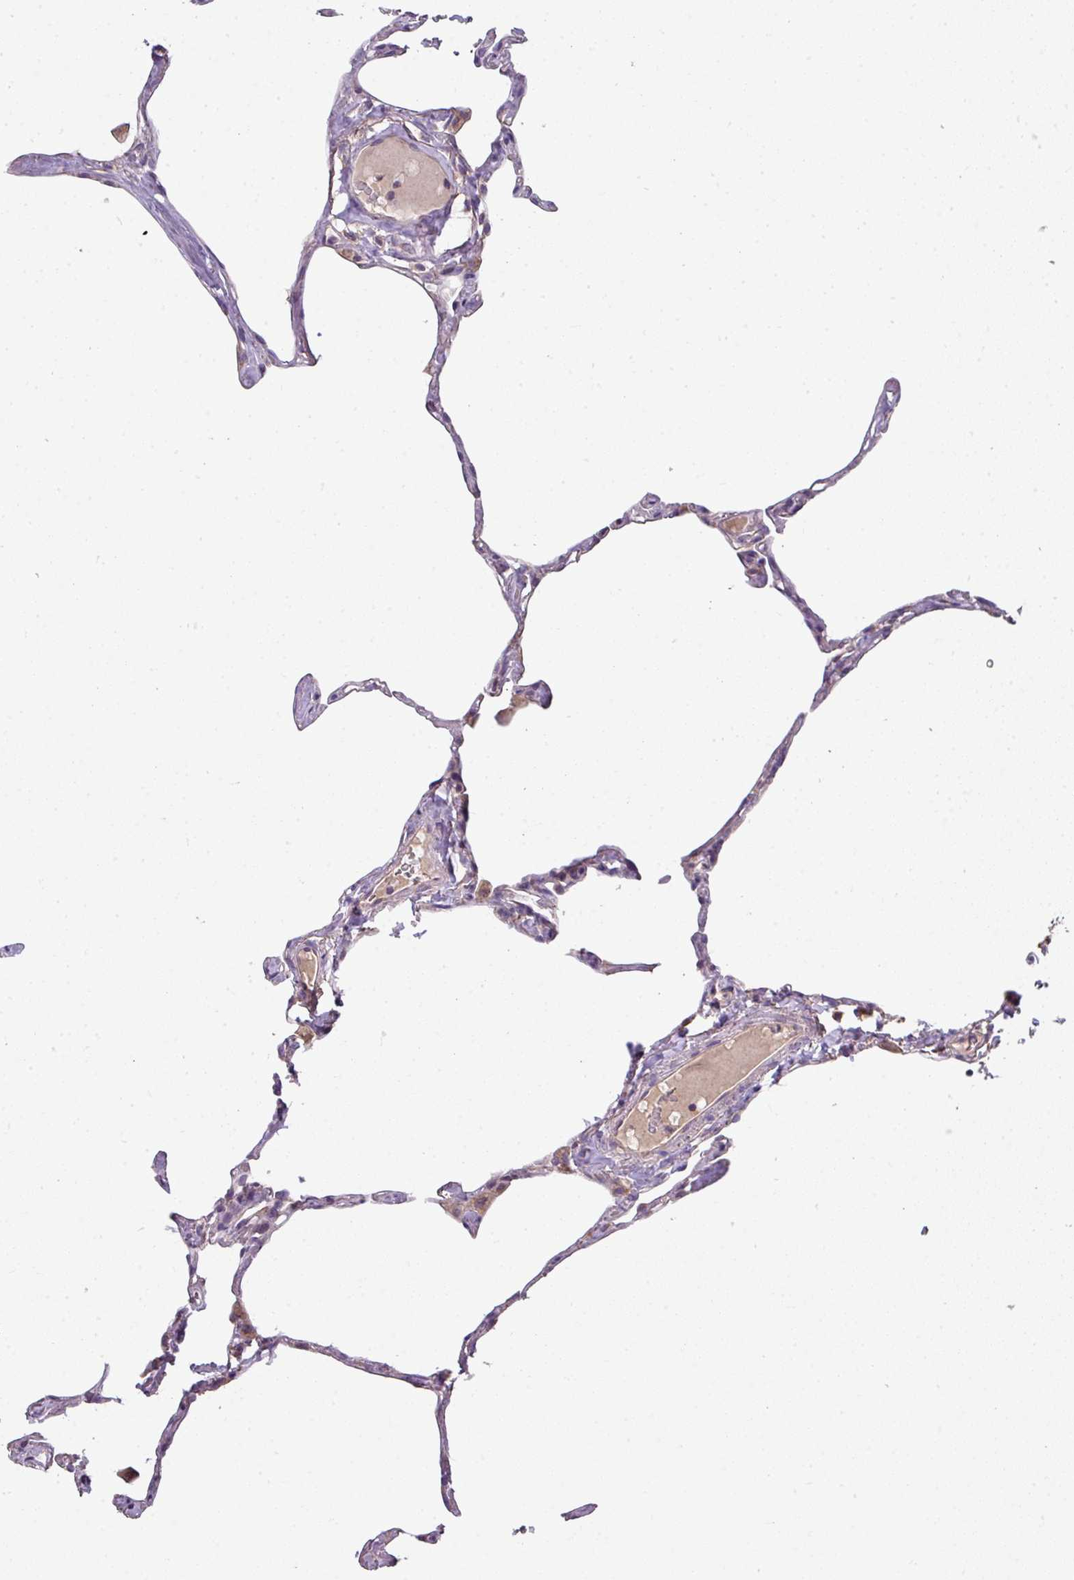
{"staining": {"intensity": "negative", "quantity": "none", "location": "none"}, "tissue": "lung", "cell_type": "Alveolar cells", "image_type": "normal", "snomed": [{"axis": "morphology", "description": "Normal tissue, NOS"}, {"axis": "topography", "description": "Lung"}], "caption": "IHC photomicrograph of unremarkable lung stained for a protein (brown), which shows no positivity in alveolar cells. (Brightfield microscopy of DAB (3,3'-diaminobenzidine) immunohistochemistry (IHC) at high magnification).", "gene": "PALS2", "patient": {"sex": "male", "age": 65}}